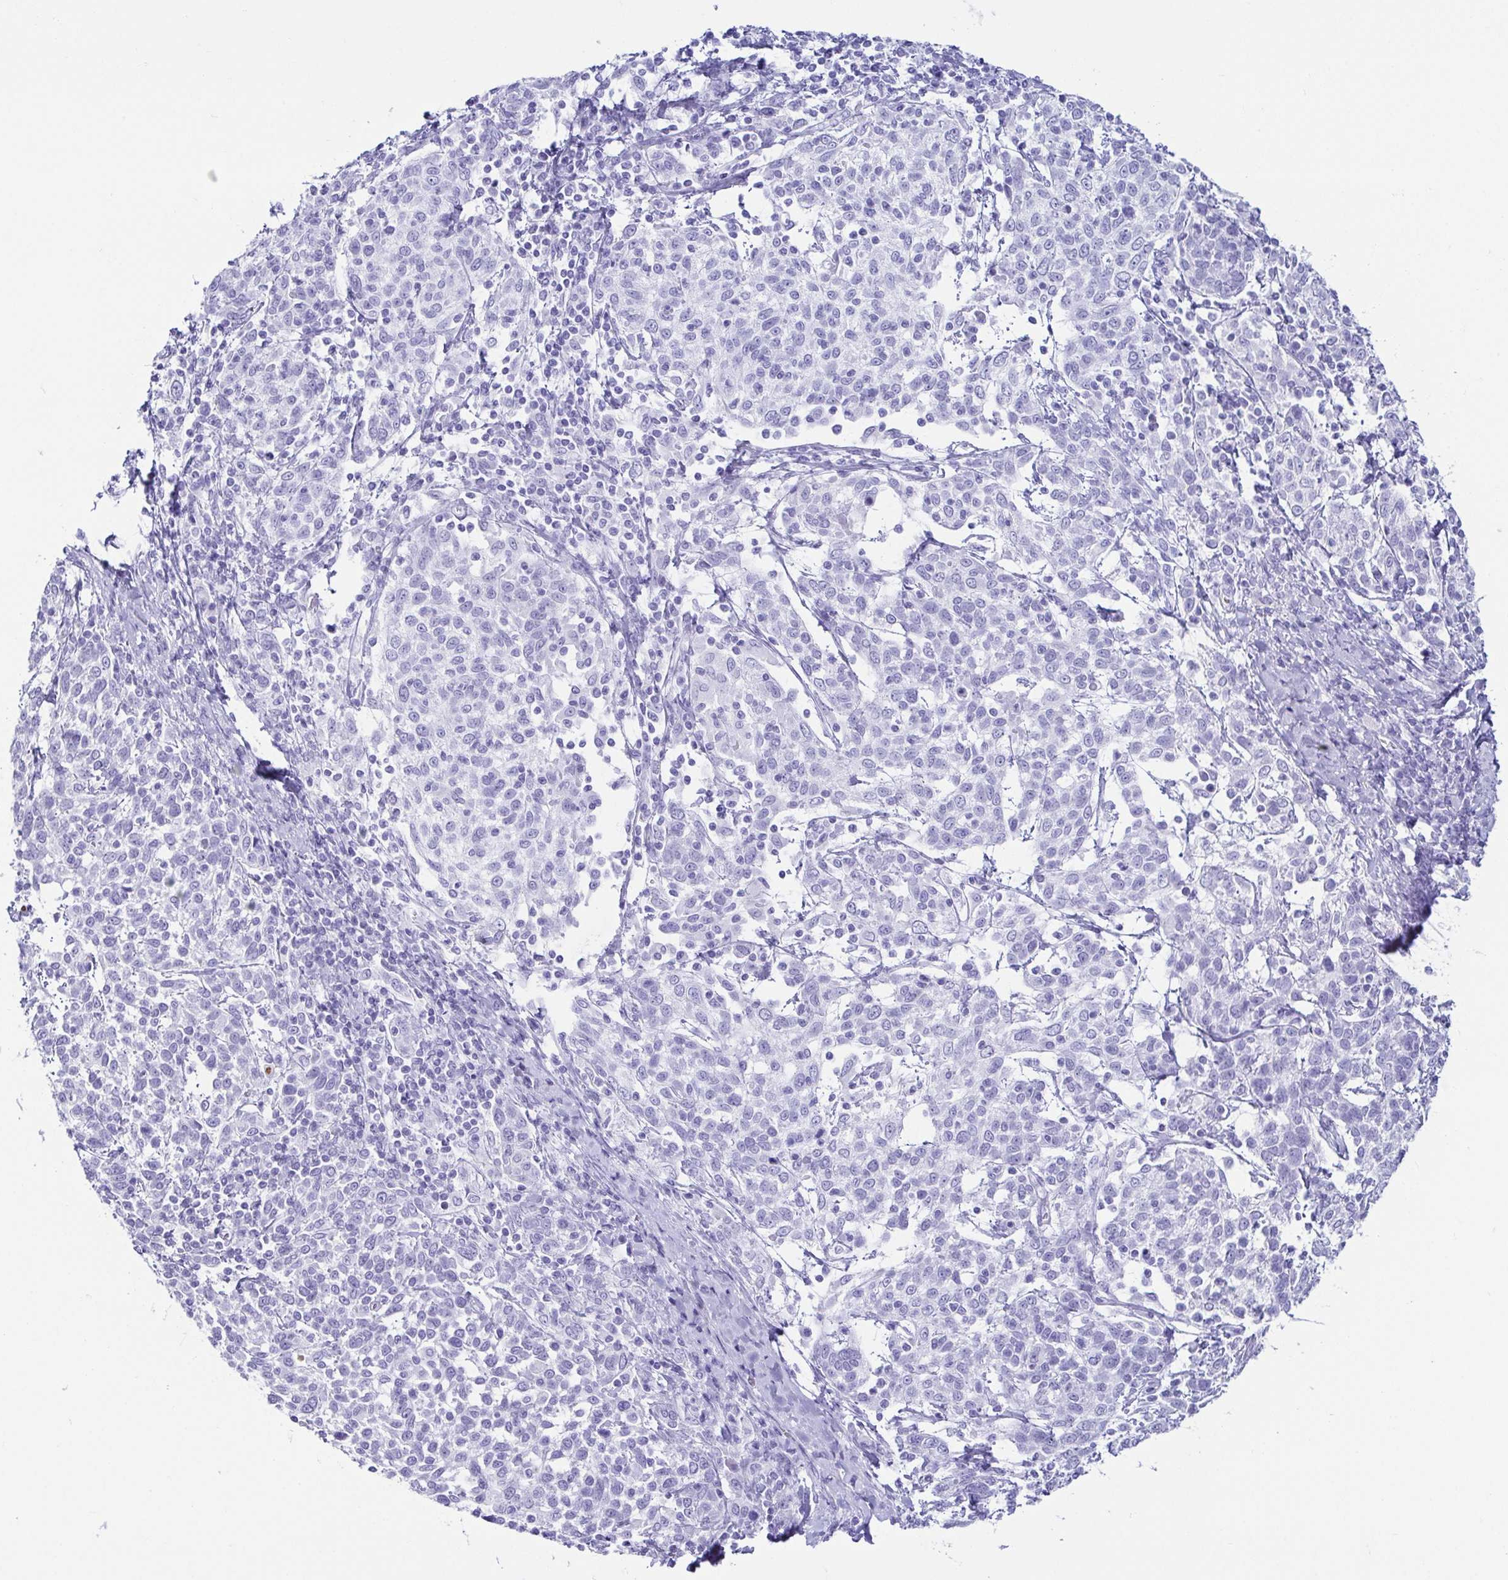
{"staining": {"intensity": "negative", "quantity": "none", "location": "none"}, "tissue": "cervical cancer", "cell_type": "Tumor cells", "image_type": "cancer", "snomed": [{"axis": "morphology", "description": "Squamous cell carcinoma, NOS"}, {"axis": "topography", "description": "Cervix"}], "caption": "Cervical cancer (squamous cell carcinoma) was stained to show a protein in brown. There is no significant expression in tumor cells. (Stains: DAB (3,3'-diaminobenzidine) immunohistochemistry (IHC) with hematoxylin counter stain, Microscopy: brightfield microscopy at high magnification).", "gene": "CD164L2", "patient": {"sex": "female", "age": 61}}